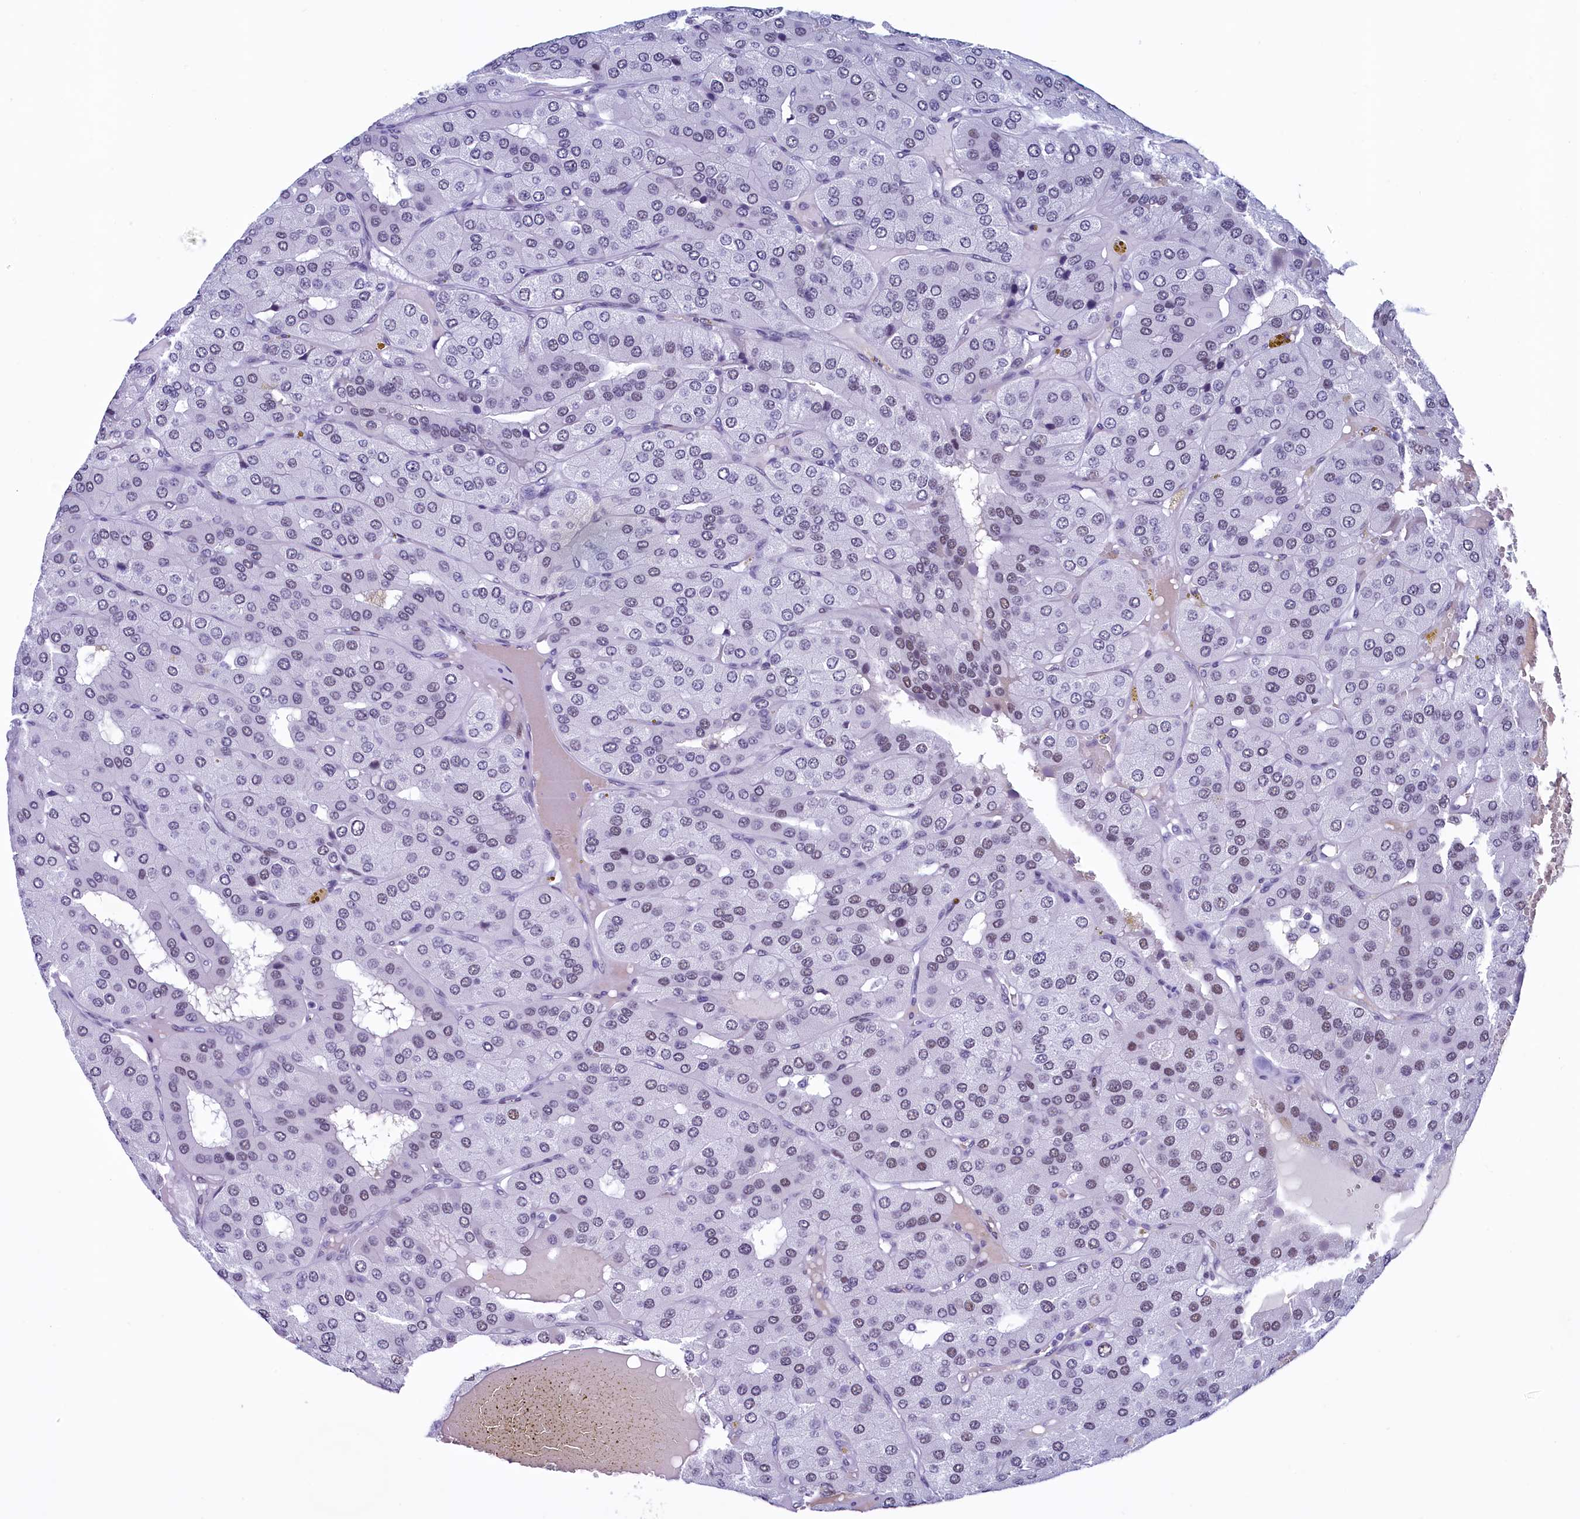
{"staining": {"intensity": "weak", "quantity": "<25%", "location": "nuclear"}, "tissue": "parathyroid gland", "cell_type": "Glandular cells", "image_type": "normal", "snomed": [{"axis": "morphology", "description": "Normal tissue, NOS"}, {"axis": "morphology", "description": "Adenoma, NOS"}, {"axis": "topography", "description": "Parathyroid gland"}], "caption": "The image exhibits no significant staining in glandular cells of parathyroid gland.", "gene": "SUGP2", "patient": {"sex": "female", "age": 86}}